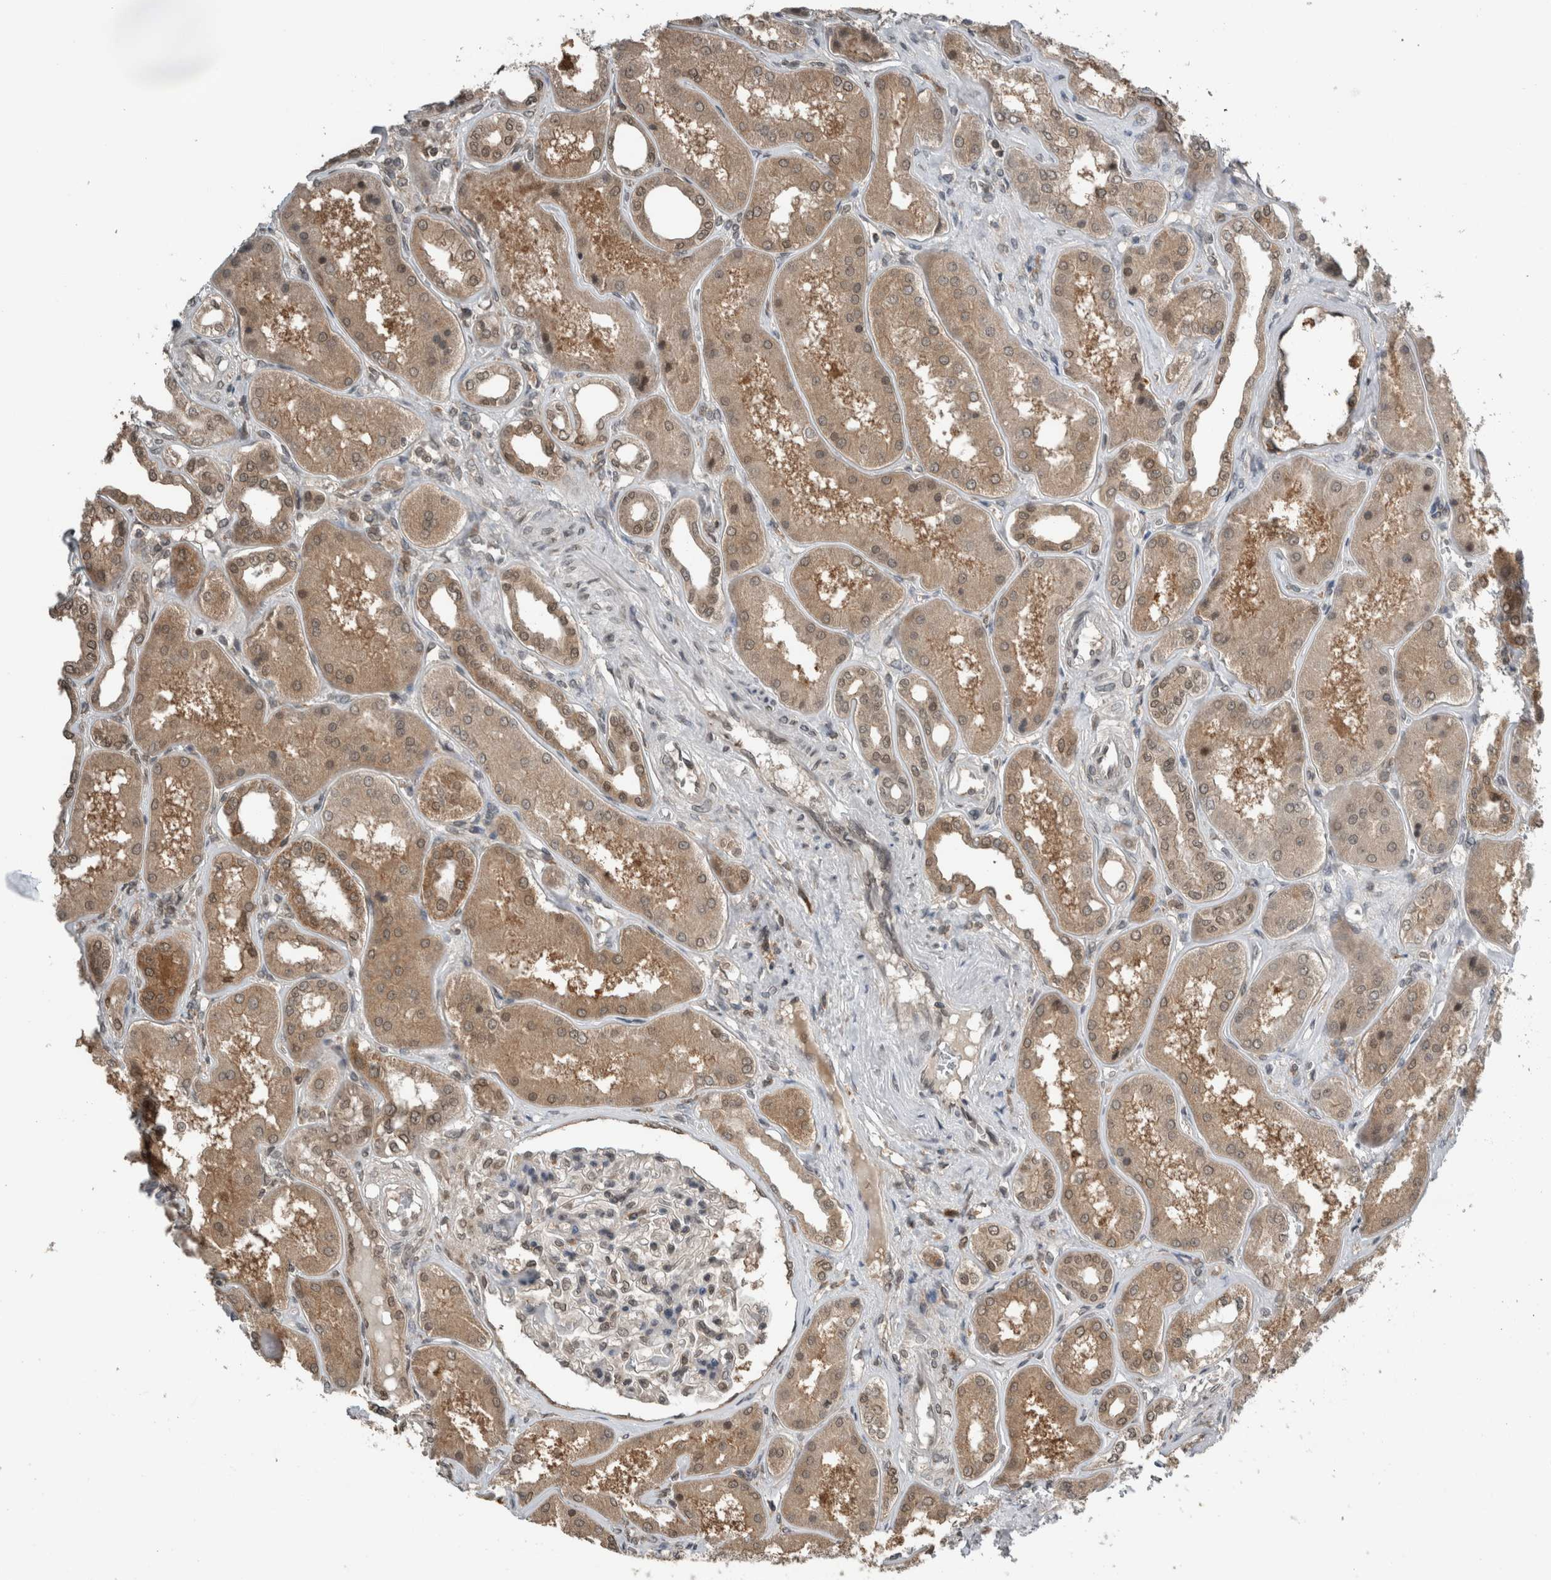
{"staining": {"intensity": "strong", "quantity": "25%-75%", "location": "nuclear"}, "tissue": "kidney", "cell_type": "Cells in glomeruli", "image_type": "normal", "snomed": [{"axis": "morphology", "description": "Normal tissue, NOS"}, {"axis": "topography", "description": "Kidney"}], "caption": "Immunohistochemistry (DAB (3,3'-diaminobenzidine)) staining of normal kidney exhibits strong nuclear protein expression in approximately 25%-75% of cells in glomeruli.", "gene": "SPAG7", "patient": {"sex": "female", "age": 56}}